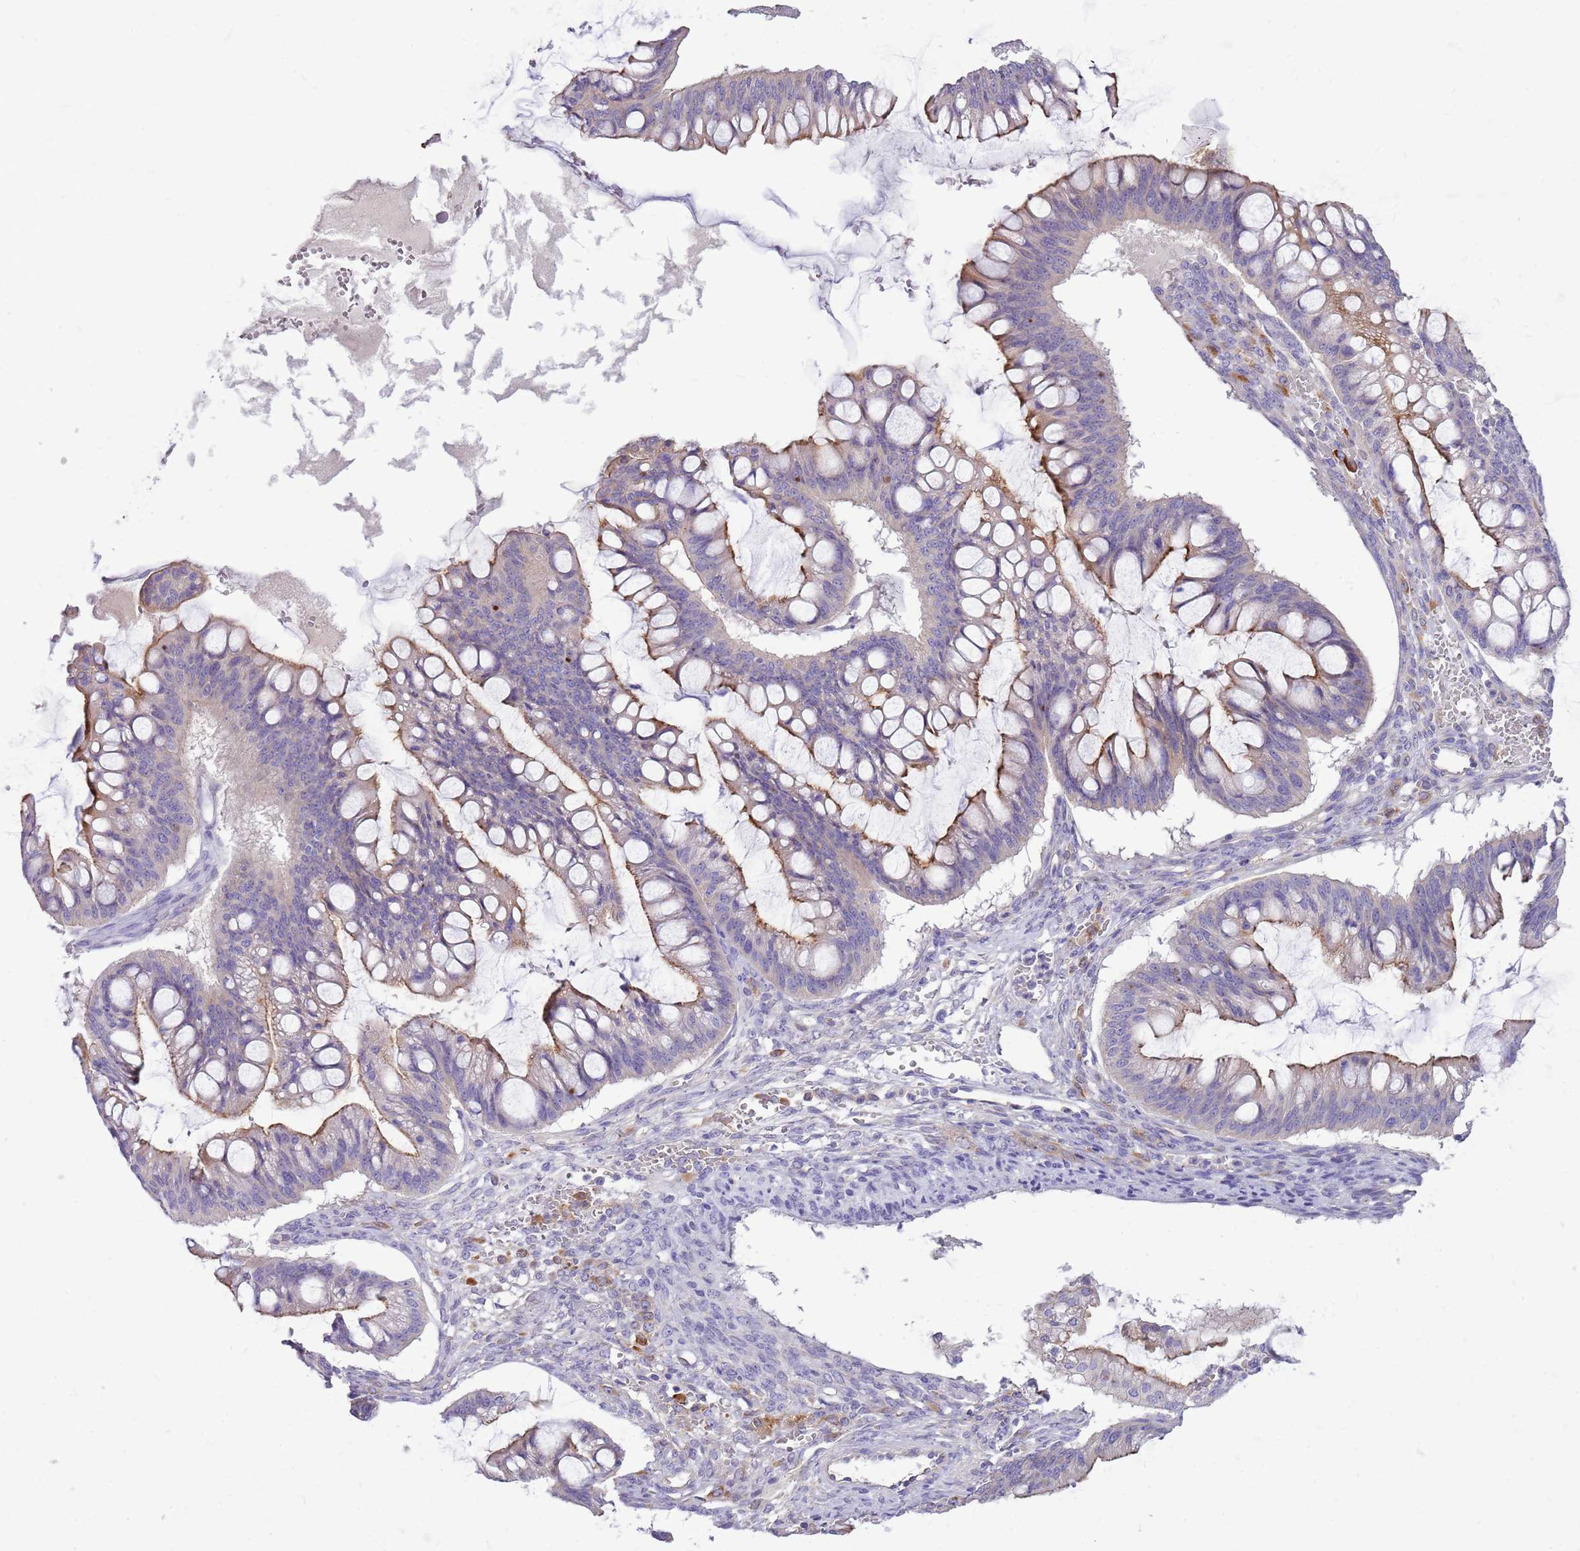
{"staining": {"intensity": "moderate", "quantity": "25%-75%", "location": "cytoplasmic/membranous"}, "tissue": "ovarian cancer", "cell_type": "Tumor cells", "image_type": "cancer", "snomed": [{"axis": "morphology", "description": "Cystadenocarcinoma, mucinous, NOS"}, {"axis": "topography", "description": "Ovary"}], "caption": "Immunohistochemistry (IHC) histopathology image of human ovarian cancer (mucinous cystadenocarcinoma) stained for a protein (brown), which exhibits medium levels of moderate cytoplasmic/membranous staining in approximately 25%-75% of tumor cells.", "gene": "NTN4", "patient": {"sex": "female", "age": 73}}